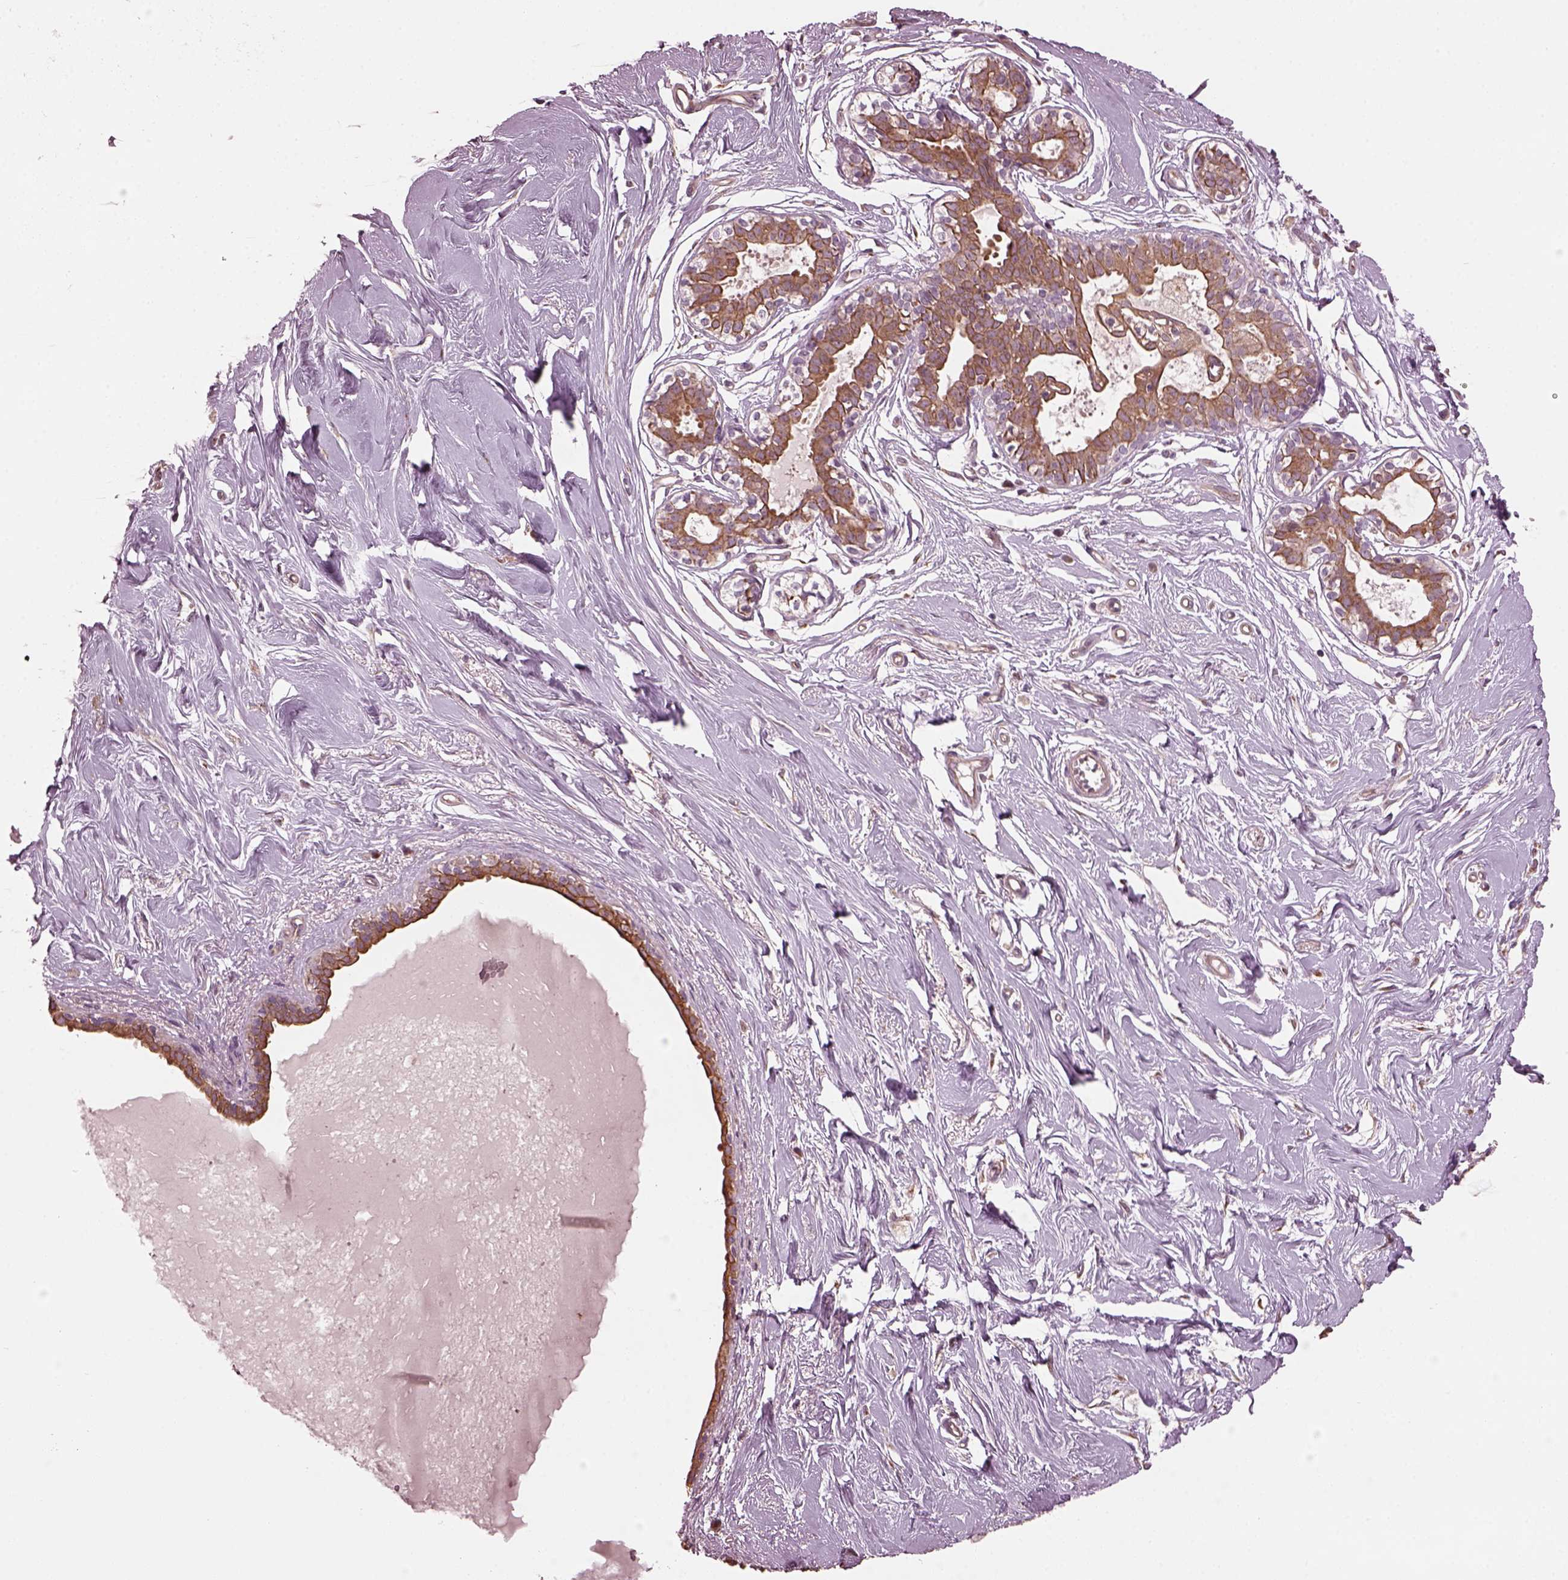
{"staining": {"intensity": "negative", "quantity": "none", "location": "none"}, "tissue": "breast", "cell_type": "Adipocytes", "image_type": "normal", "snomed": [{"axis": "morphology", "description": "Normal tissue, NOS"}, {"axis": "topography", "description": "Breast"}], "caption": "Benign breast was stained to show a protein in brown. There is no significant positivity in adipocytes. (IHC, brightfield microscopy, high magnification).", "gene": "RUFY3", "patient": {"sex": "female", "age": 49}}